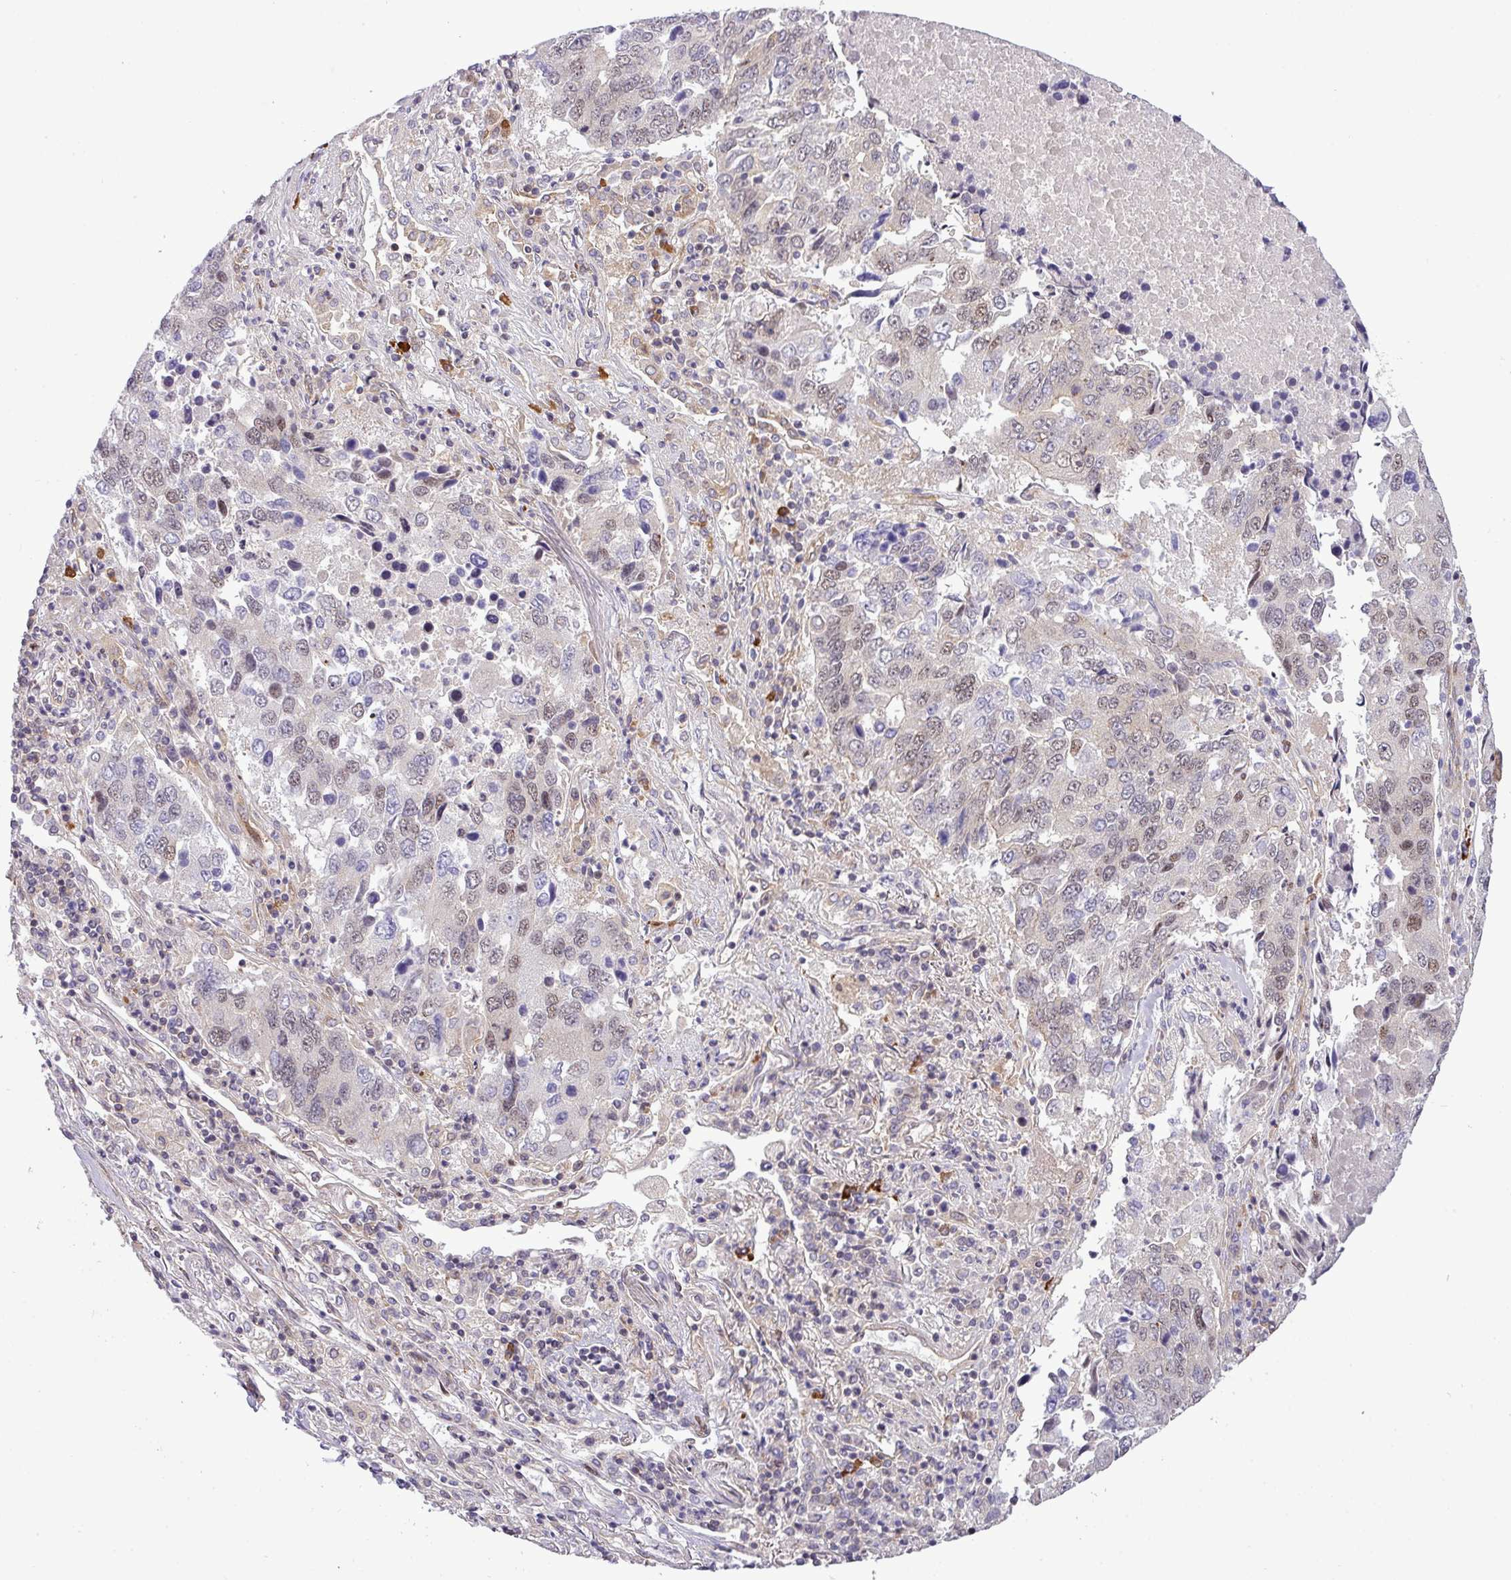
{"staining": {"intensity": "weak", "quantity": "25%-75%", "location": "cytoplasmic/membranous,nuclear"}, "tissue": "lung cancer", "cell_type": "Tumor cells", "image_type": "cancer", "snomed": [{"axis": "morphology", "description": "Squamous cell carcinoma, NOS"}, {"axis": "topography", "description": "Lung"}], "caption": "Immunohistochemistry (IHC) photomicrograph of squamous cell carcinoma (lung) stained for a protein (brown), which shows low levels of weak cytoplasmic/membranous and nuclear positivity in approximately 25%-75% of tumor cells.", "gene": "FAM222B", "patient": {"sex": "female", "age": 66}}